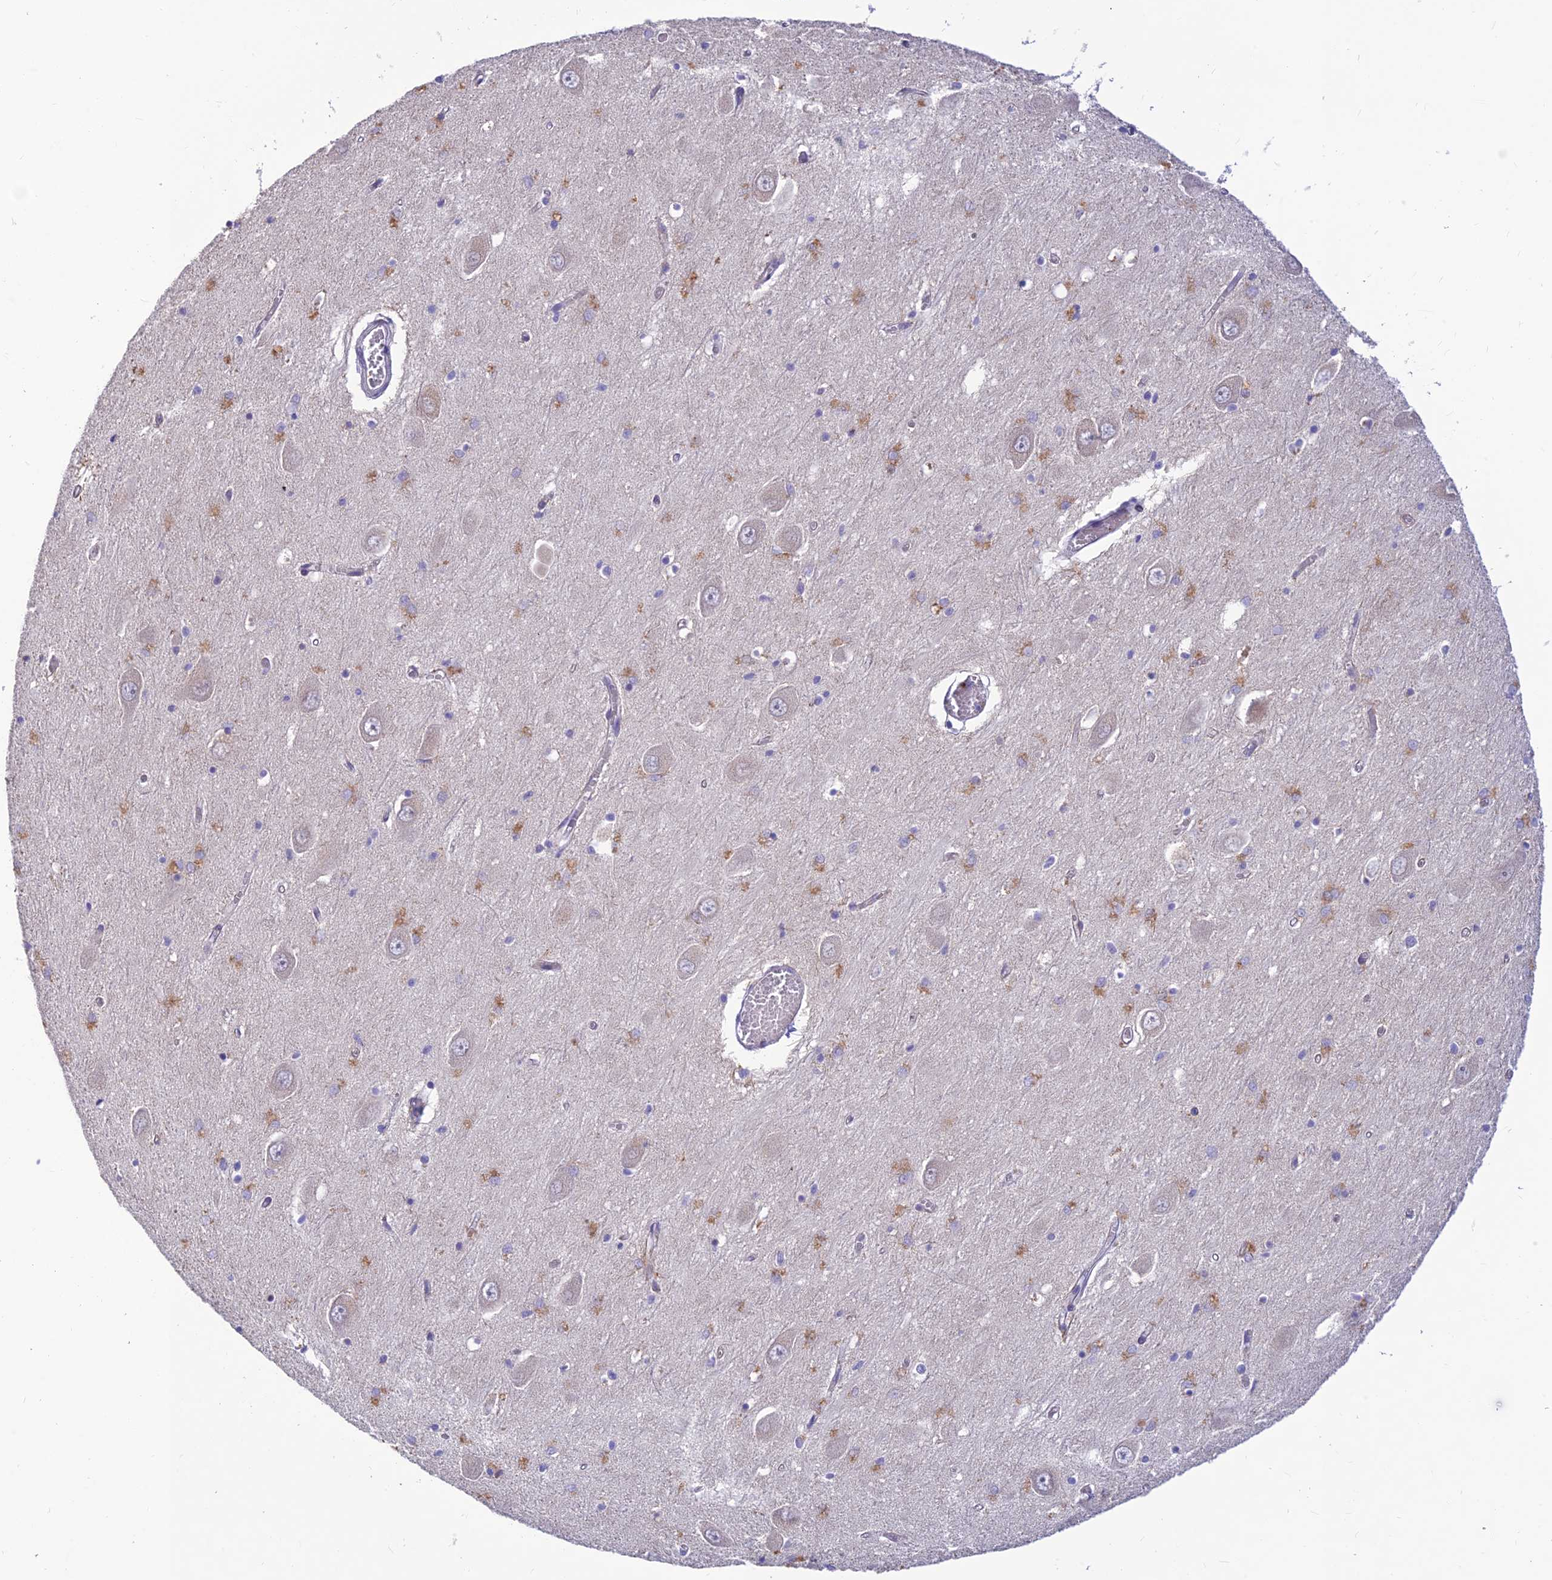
{"staining": {"intensity": "negative", "quantity": "none", "location": "none"}, "tissue": "hippocampus", "cell_type": "Glial cells", "image_type": "normal", "snomed": [{"axis": "morphology", "description": "Normal tissue, NOS"}, {"axis": "topography", "description": "Hippocampus"}], "caption": "This is an immunohistochemistry (IHC) histopathology image of unremarkable hippocampus. There is no positivity in glial cells.", "gene": "ASPDH", "patient": {"sex": "male", "age": 70}}